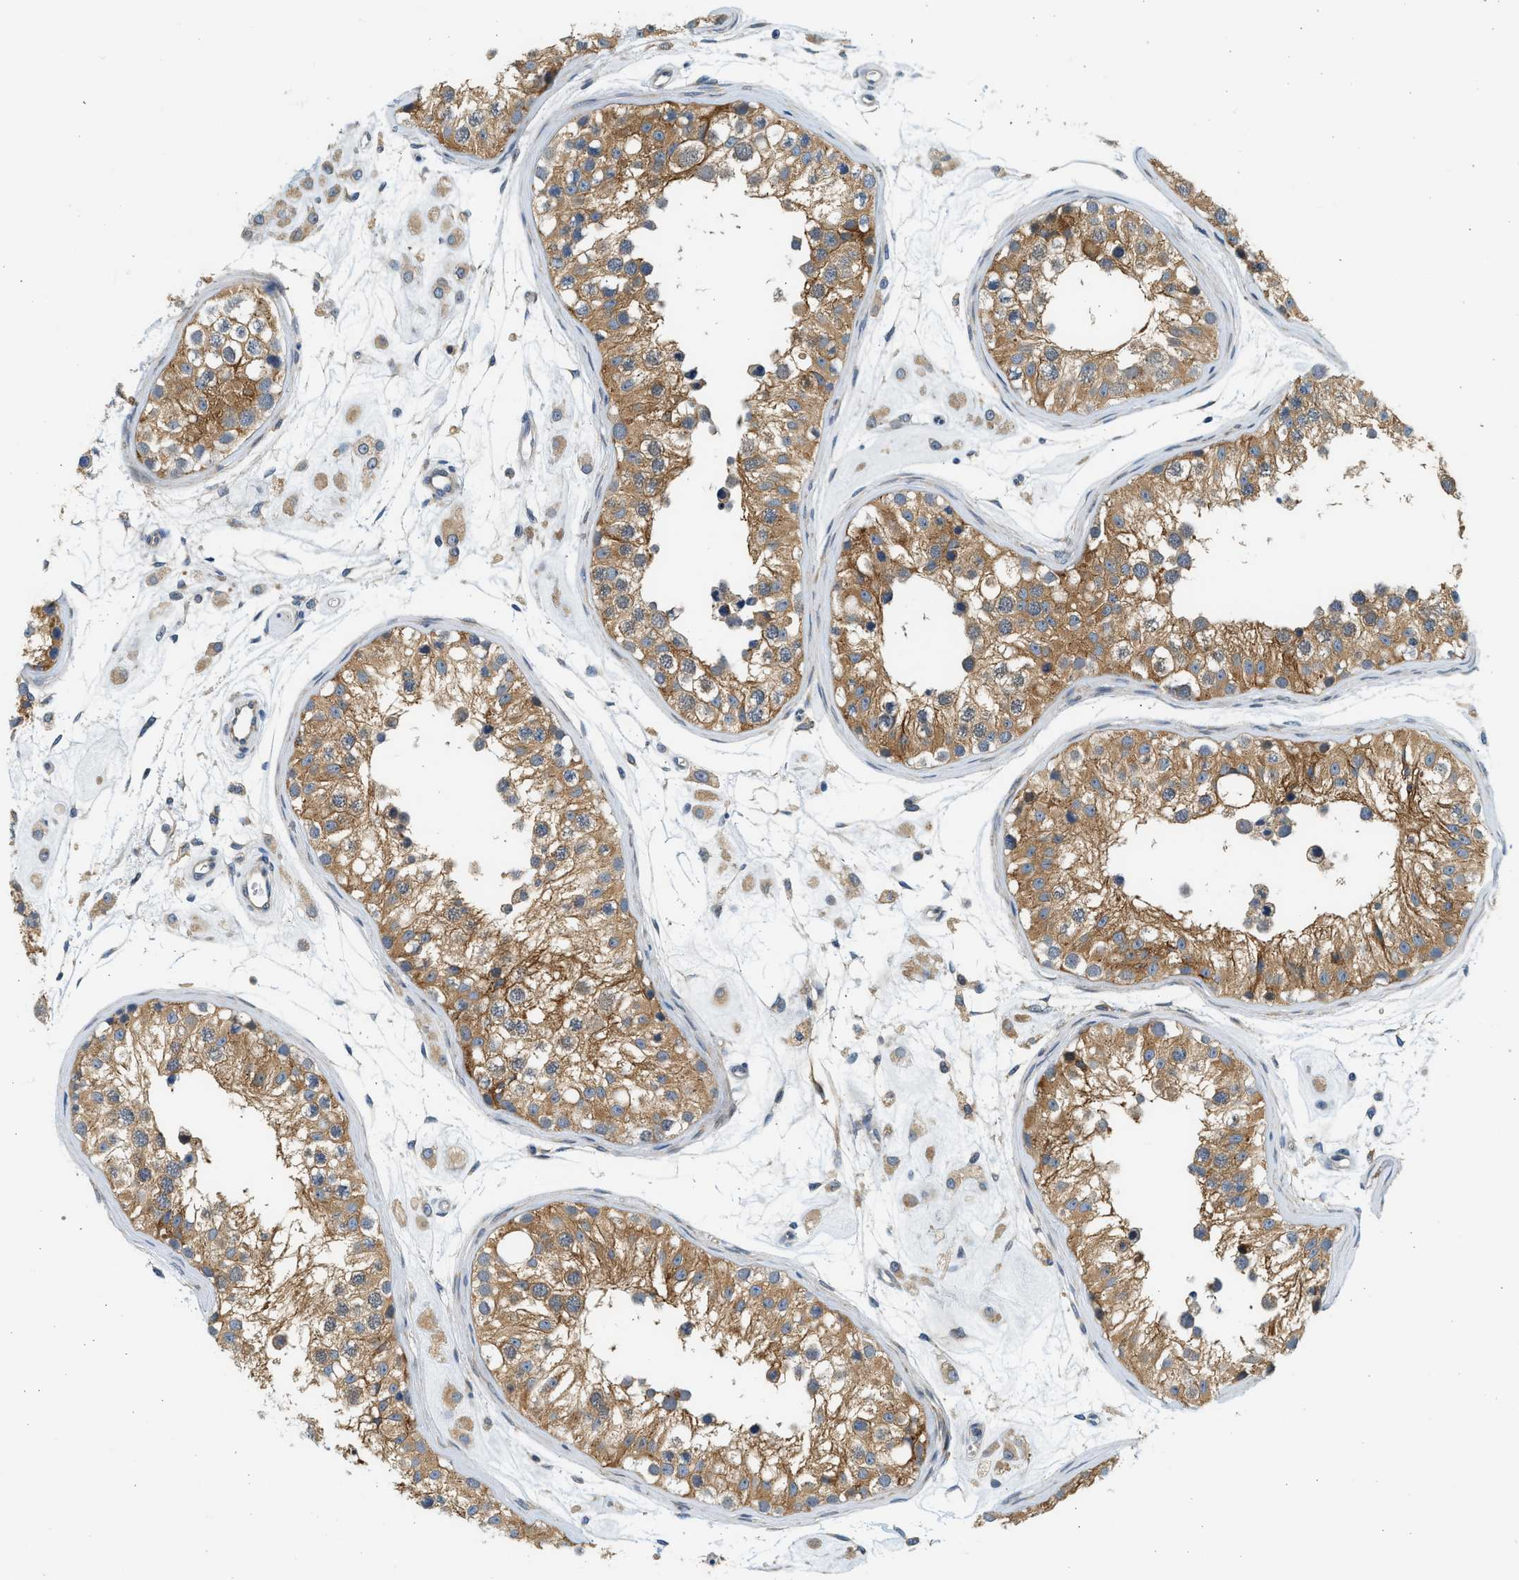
{"staining": {"intensity": "moderate", "quantity": ">75%", "location": "cytoplasmic/membranous"}, "tissue": "testis", "cell_type": "Cells in seminiferous ducts", "image_type": "normal", "snomed": [{"axis": "morphology", "description": "Normal tissue, NOS"}, {"axis": "morphology", "description": "Adenocarcinoma, metastatic, NOS"}, {"axis": "topography", "description": "Testis"}], "caption": "Cells in seminiferous ducts reveal medium levels of moderate cytoplasmic/membranous positivity in approximately >75% of cells in benign human testis.", "gene": "KDELR2", "patient": {"sex": "male", "age": 26}}